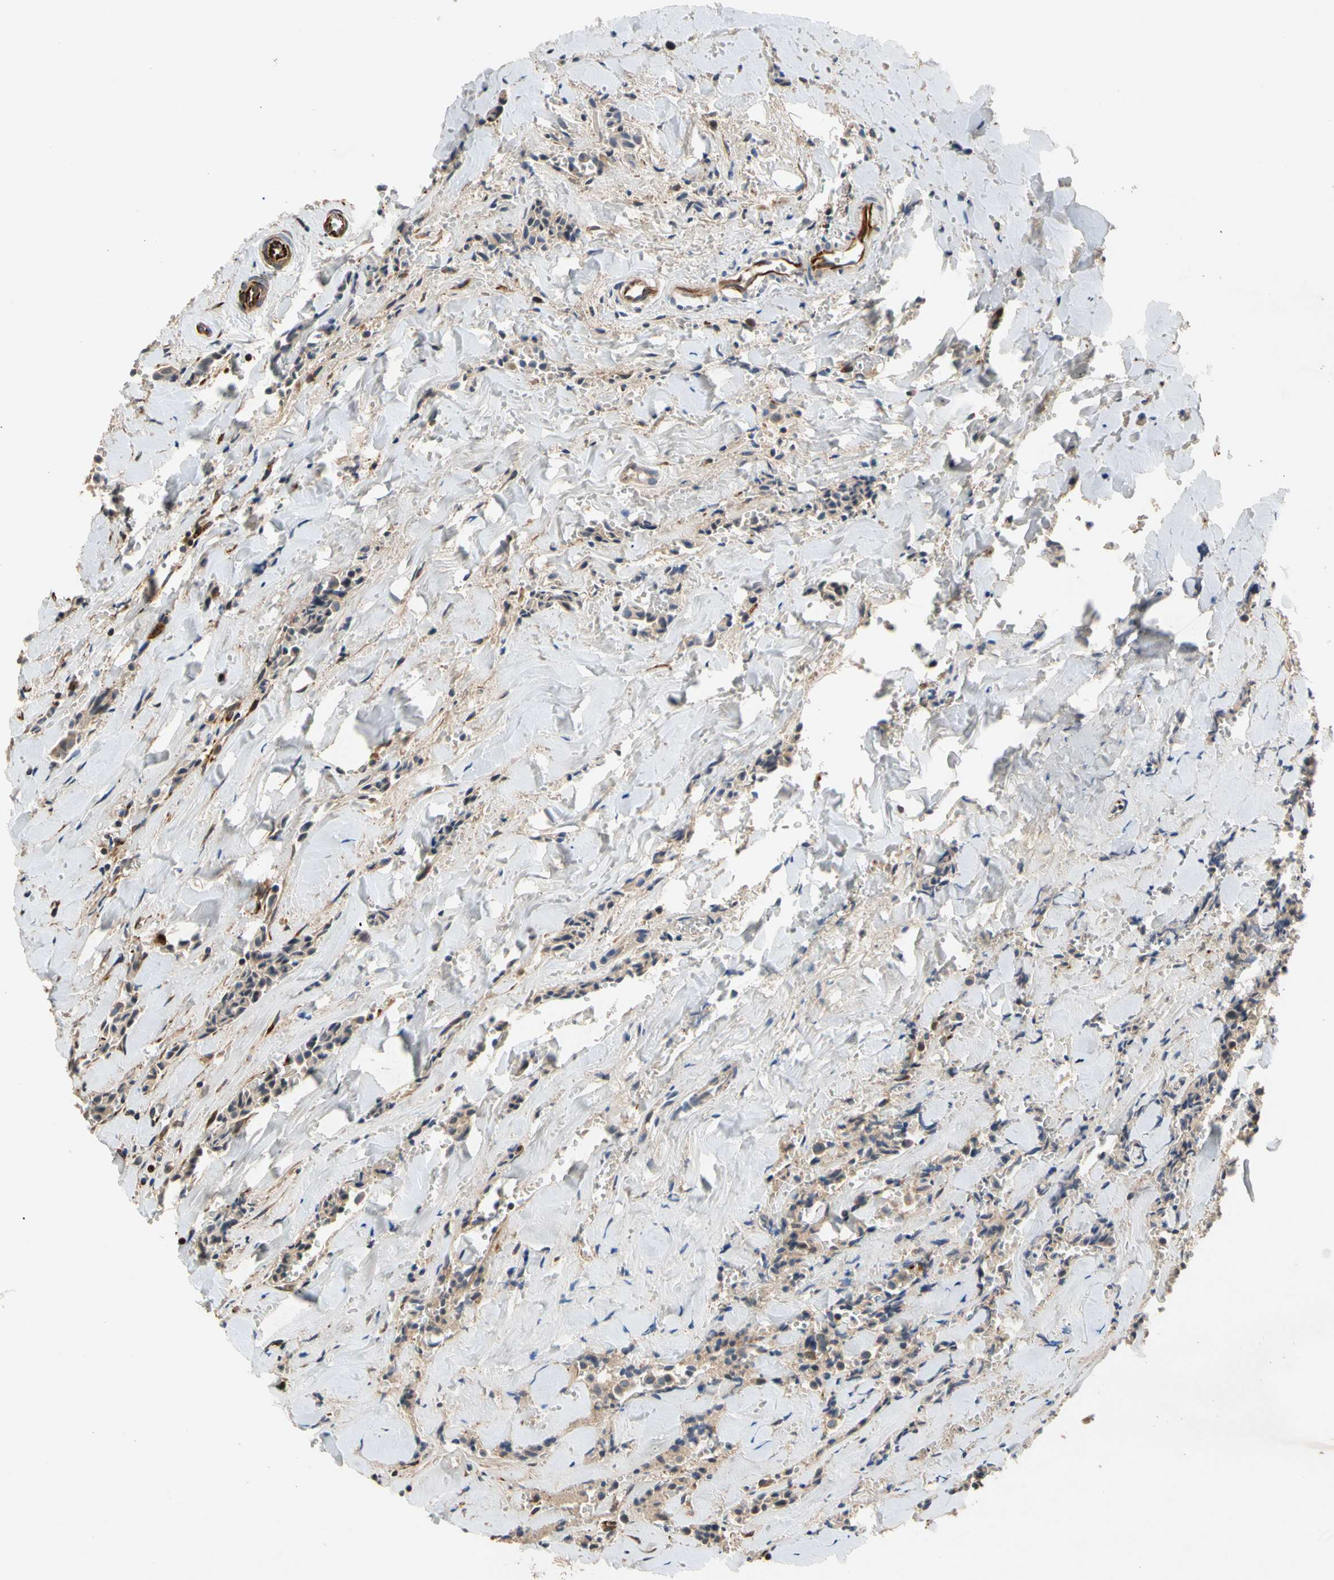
{"staining": {"intensity": "moderate", "quantity": ">75%", "location": "cytoplasmic/membranous"}, "tissue": "head and neck cancer", "cell_type": "Tumor cells", "image_type": "cancer", "snomed": [{"axis": "morphology", "description": "Adenocarcinoma, NOS"}, {"axis": "topography", "description": "Salivary gland"}, {"axis": "topography", "description": "Head-Neck"}], "caption": "A micrograph showing moderate cytoplasmic/membranous staining in approximately >75% of tumor cells in head and neck cancer (adenocarcinoma), as visualized by brown immunohistochemical staining.", "gene": "FGD6", "patient": {"sex": "female", "age": 59}}